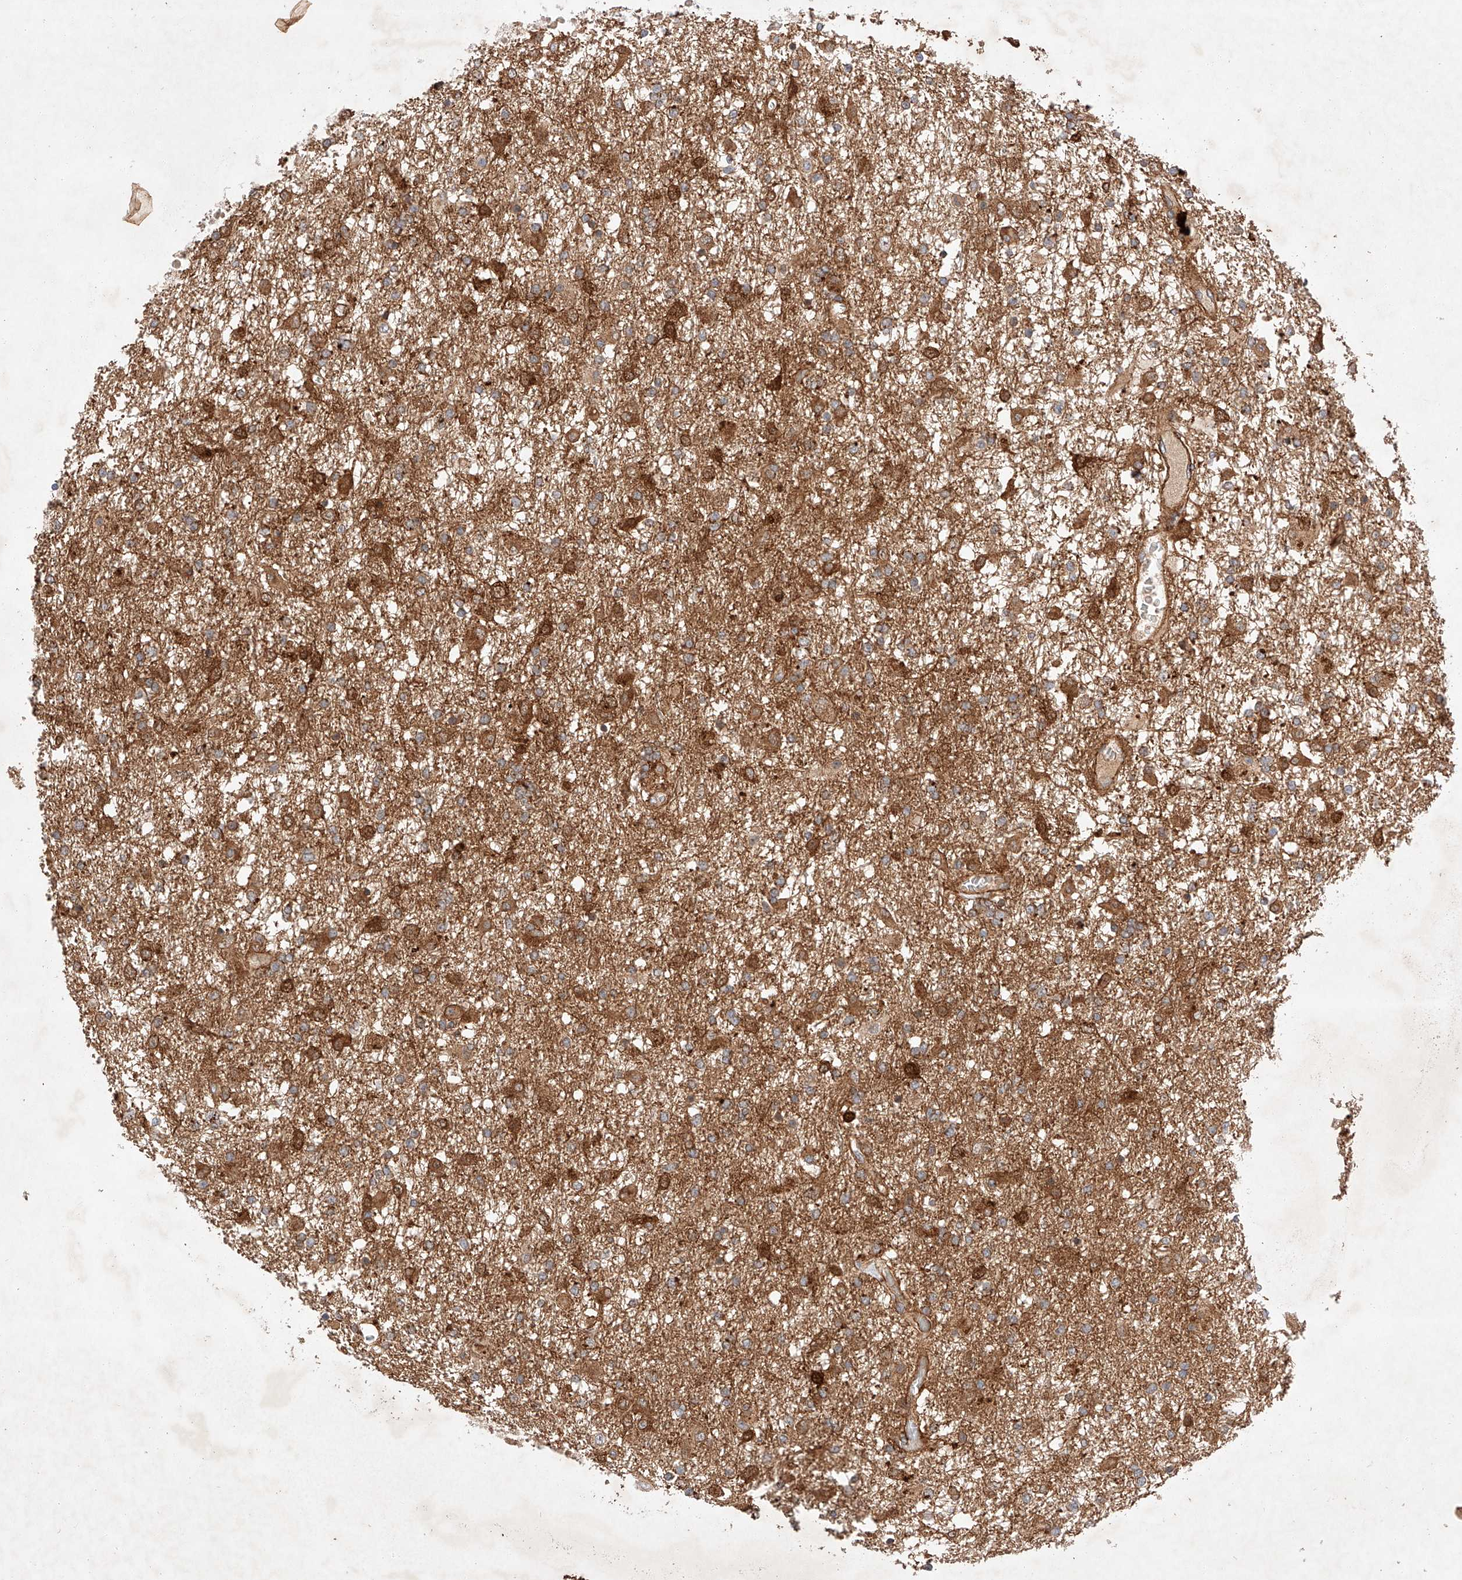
{"staining": {"intensity": "moderate", "quantity": "25%-75%", "location": "cytoplasmic/membranous"}, "tissue": "glioma", "cell_type": "Tumor cells", "image_type": "cancer", "snomed": [{"axis": "morphology", "description": "Glioma, malignant, Low grade"}, {"axis": "topography", "description": "Brain"}], "caption": "Glioma stained with a protein marker reveals moderate staining in tumor cells.", "gene": "RAB23", "patient": {"sex": "male", "age": 65}}